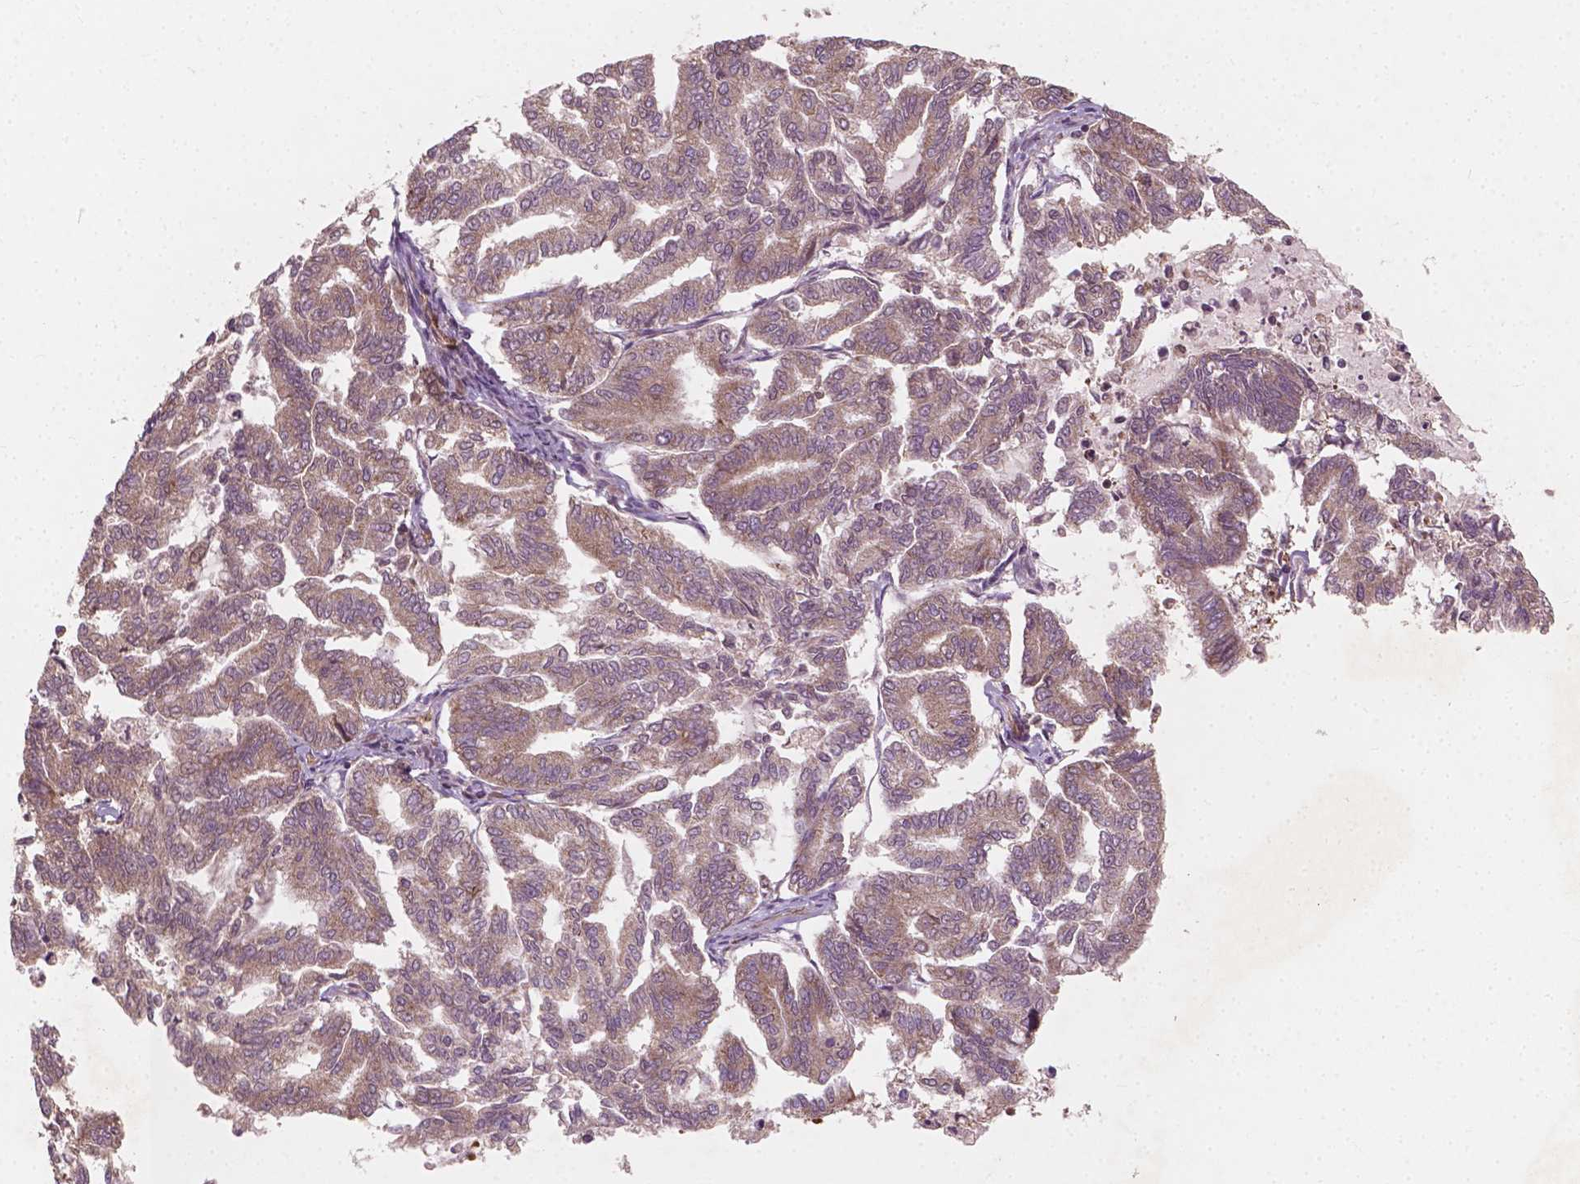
{"staining": {"intensity": "weak", "quantity": ">75%", "location": "cytoplasmic/membranous"}, "tissue": "endometrial cancer", "cell_type": "Tumor cells", "image_type": "cancer", "snomed": [{"axis": "morphology", "description": "Adenocarcinoma, NOS"}, {"axis": "topography", "description": "Endometrium"}], "caption": "Protein expression analysis of endometrial cancer demonstrates weak cytoplasmic/membranous positivity in about >75% of tumor cells.", "gene": "CYFIP2", "patient": {"sex": "female", "age": 79}}